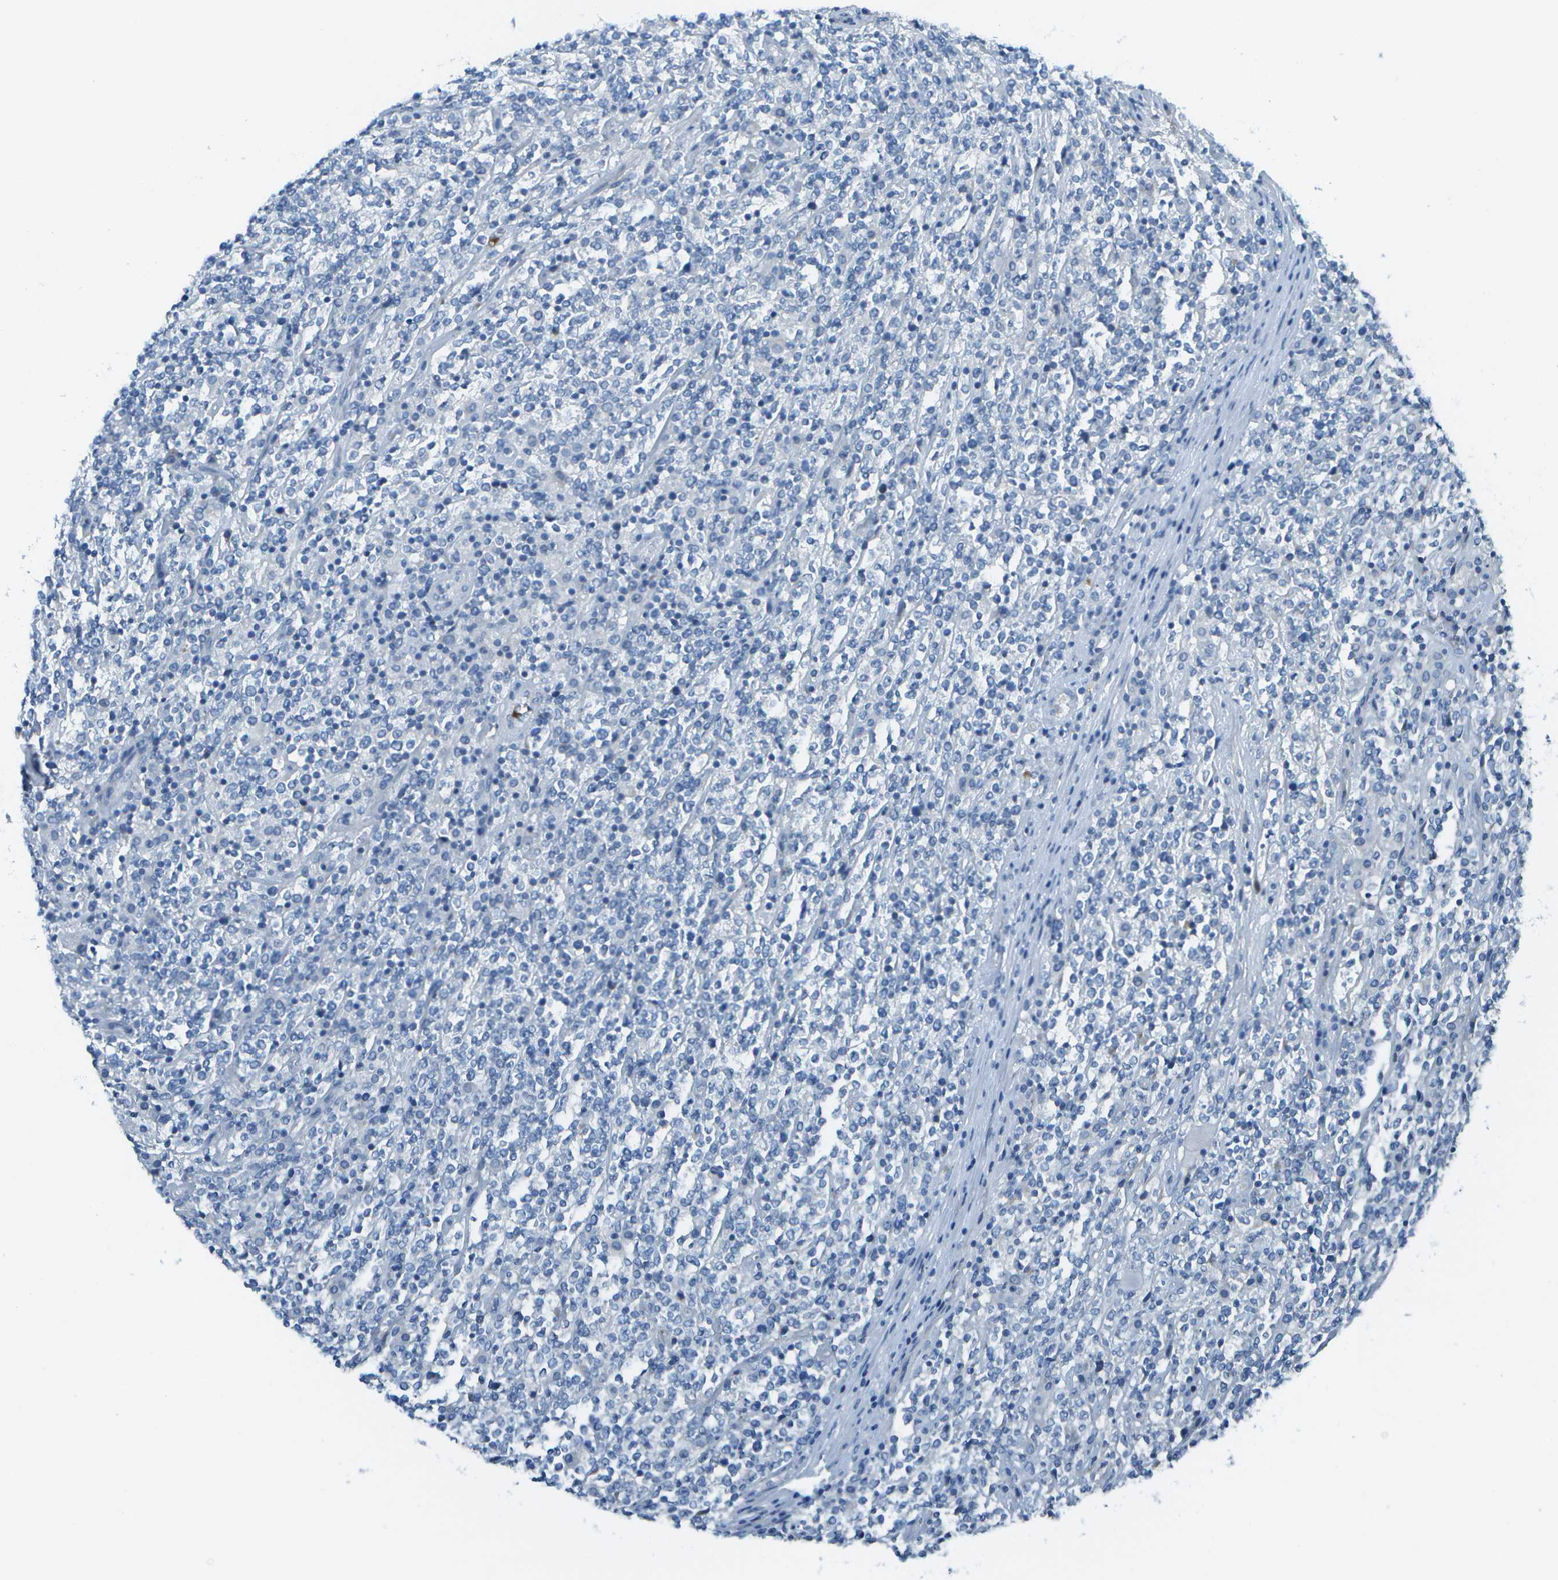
{"staining": {"intensity": "negative", "quantity": "none", "location": "none"}, "tissue": "lymphoma", "cell_type": "Tumor cells", "image_type": "cancer", "snomed": [{"axis": "morphology", "description": "Malignant lymphoma, non-Hodgkin's type, High grade"}, {"axis": "topography", "description": "Soft tissue"}], "caption": "High-grade malignant lymphoma, non-Hodgkin's type was stained to show a protein in brown. There is no significant expression in tumor cells.", "gene": "C1S", "patient": {"sex": "male", "age": 18}}